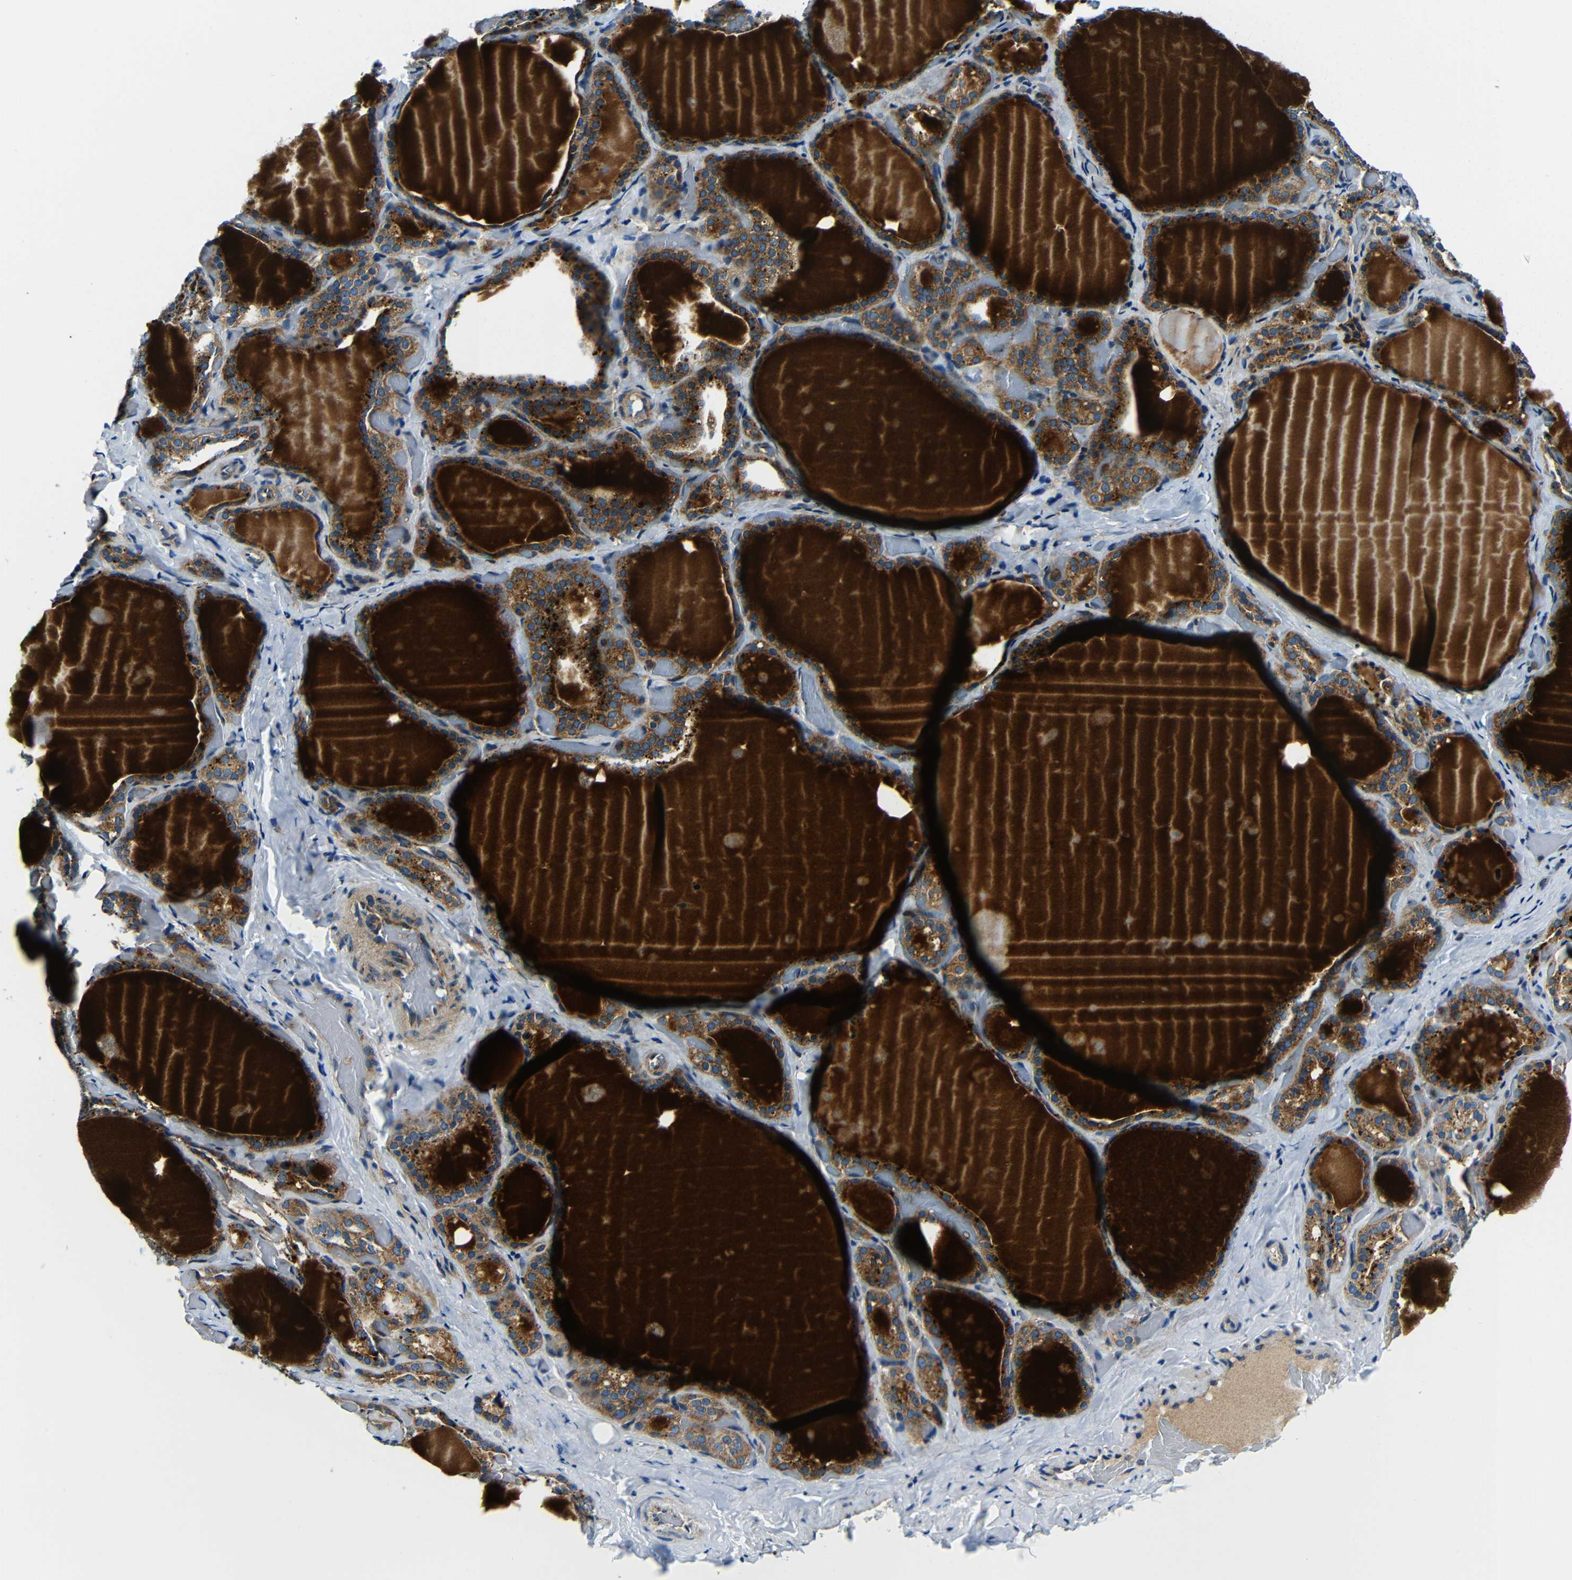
{"staining": {"intensity": "moderate", "quantity": ">75%", "location": "cytoplasmic/membranous"}, "tissue": "thyroid gland", "cell_type": "Glandular cells", "image_type": "normal", "snomed": [{"axis": "morphology", "description": "Normal tissue, NOS"}, {"axis": "topography", "description": "Thyroid gland"}], "caption": "Immunohistochemical staining of normal human thyroid gland shows >75% levels of moderate cytoplasmic/membranous protein positivity in approximately >75% of glandular cells.", "gene": "USO1", "patient": {"sex": "female", "age": 44}}